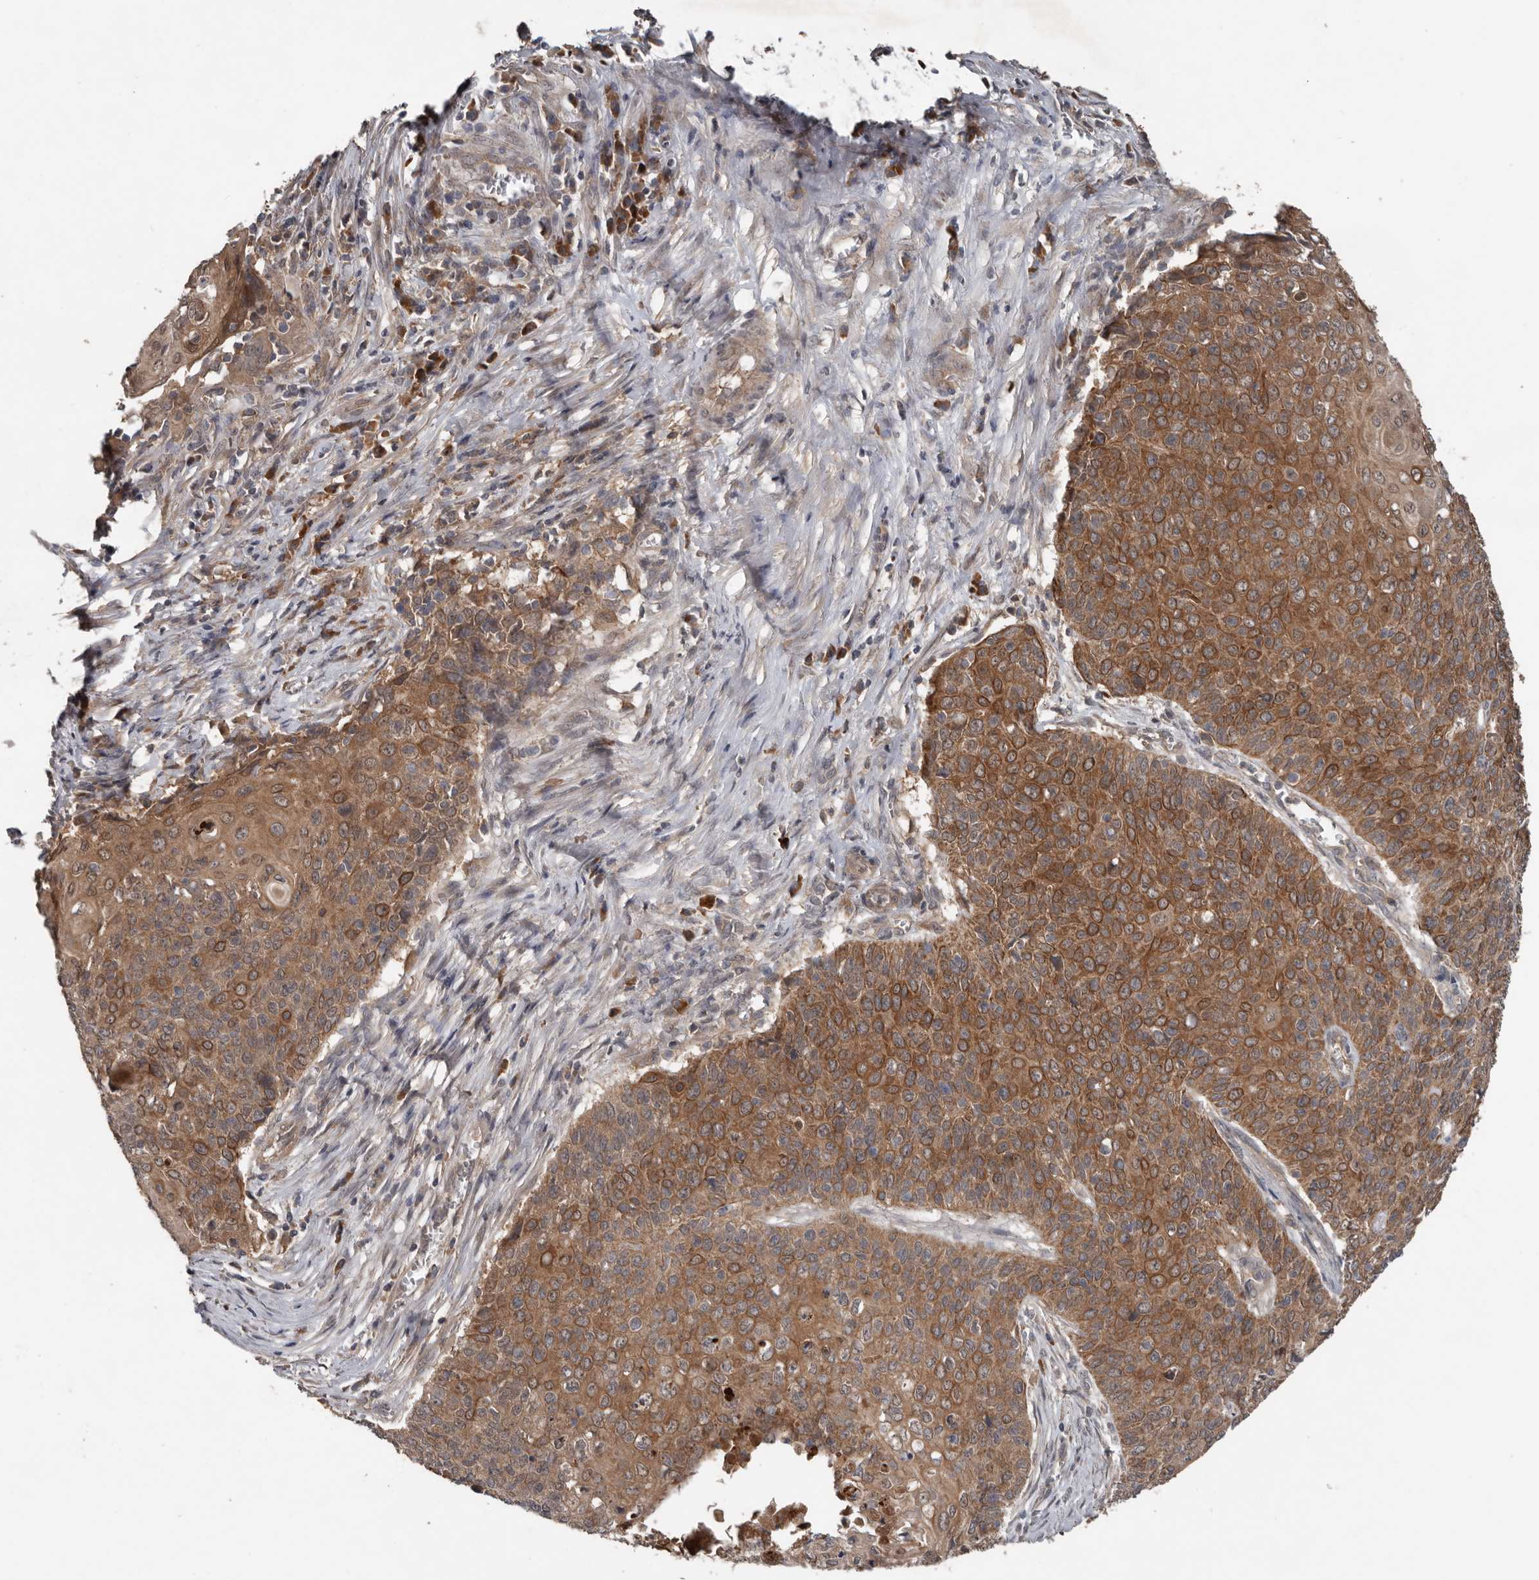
{"staining": {"intensity": "moderate", "quantity": ">75%", "location": "cytoplasmic/membranous"}, "tissue": "cervical cancer", "cell_type": "Tumor cells", "image_type": "cancer", "snomed": [{"axis": "morphology", "description": "Squamous cell carcinoma, NOS"}, {"axis": "topography", "description": "Cervix"}], "caption": "This photomicrograph reveals immunohistochemistry (IHC) staining of human cervical cancer (squamous cell carcinoma), with medium moderate cytoplasmic/membranous positivity in approximately >75% of tumor cells.", "gene": "DNAJB4", "patient": {"sex": "female", "age": 39}}